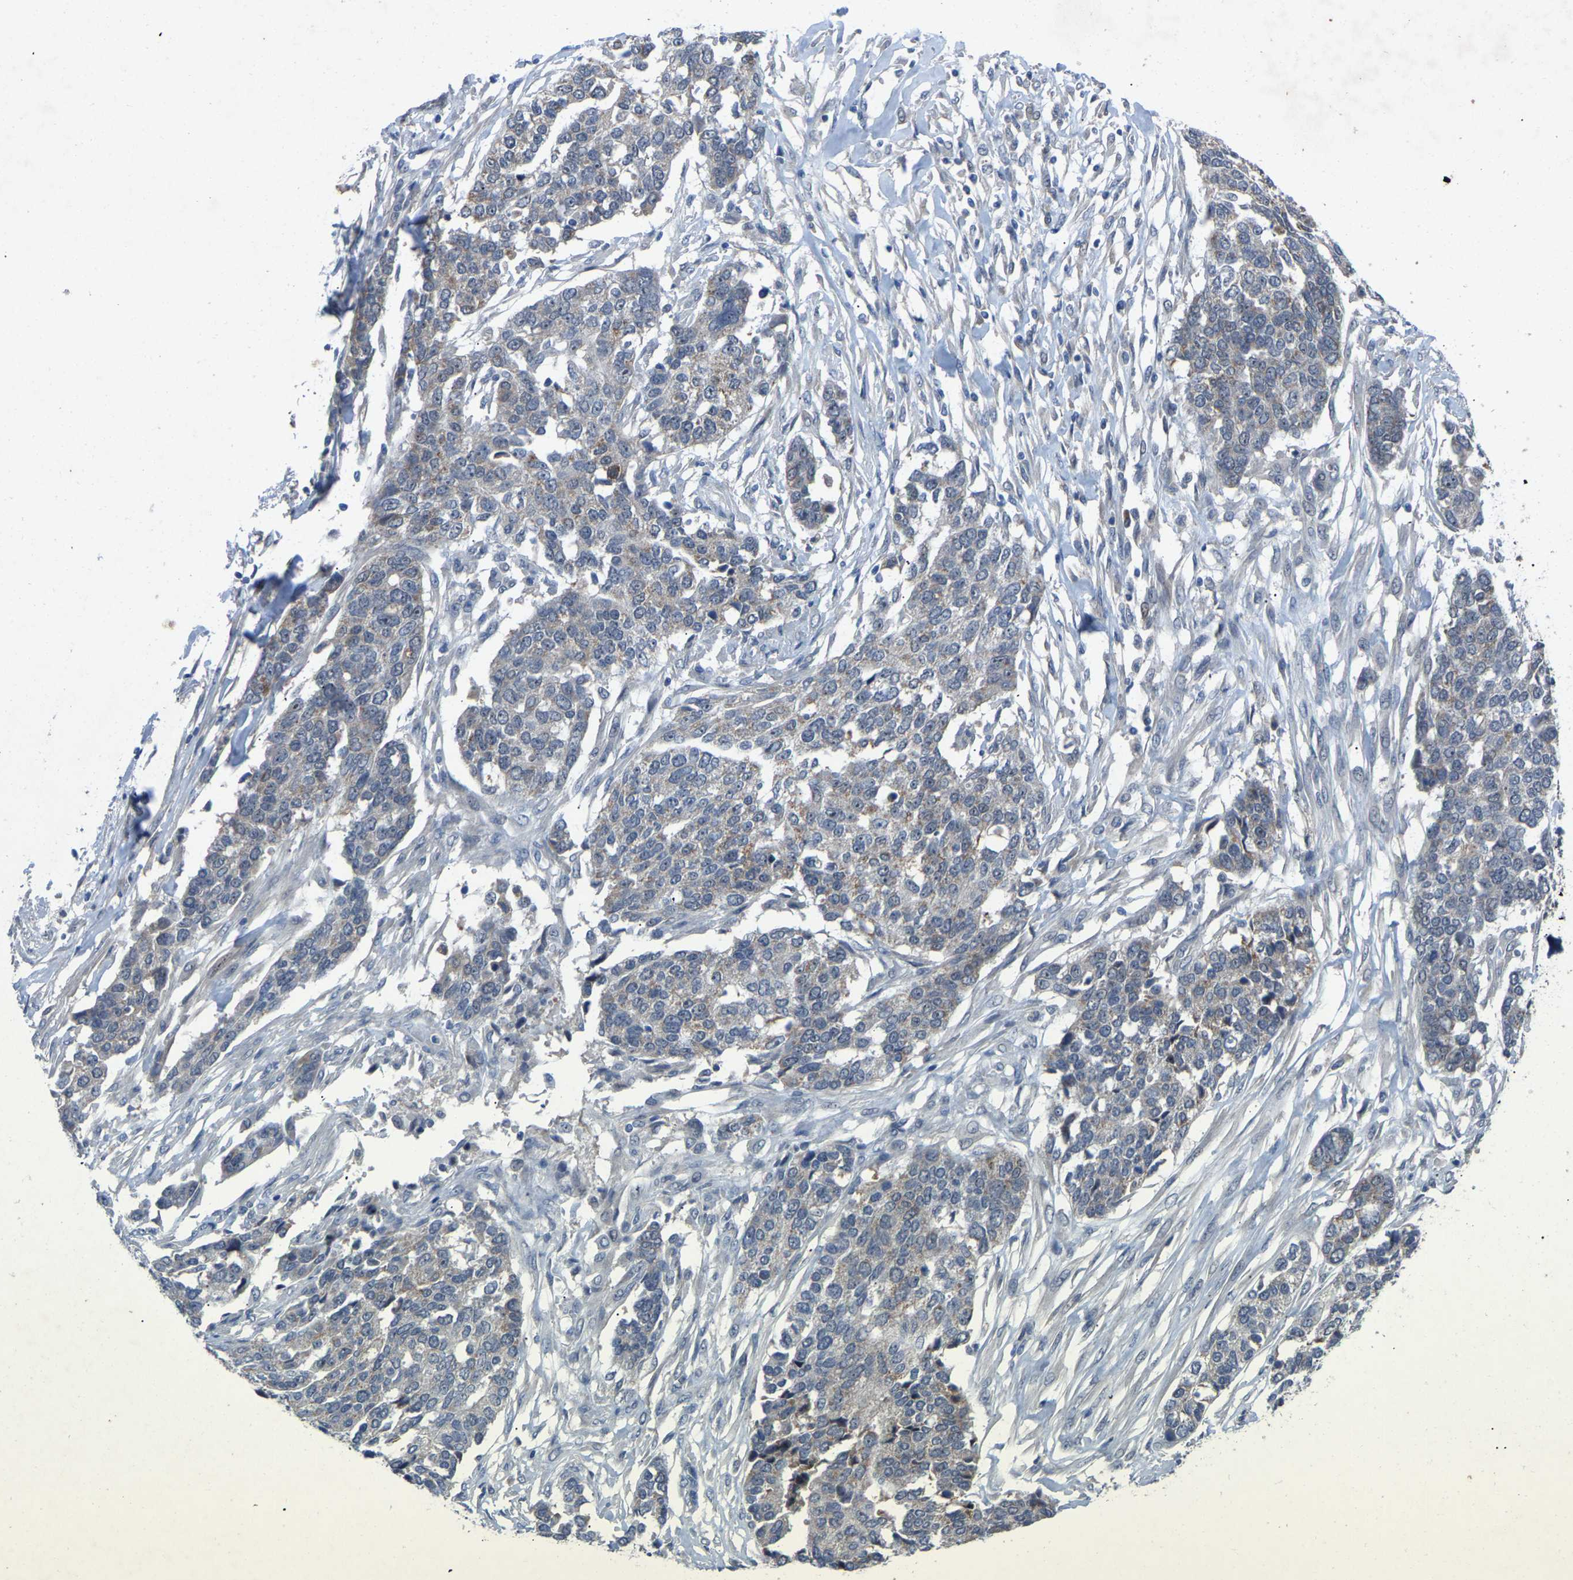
{"staining": {"intensity": "negative", "quantity": "none", "location": "none"}, "tissue": "ovarian cancer", "cell_type": "Tumor cells", "image_type": "cancer", "snomed": [{"axis": "morphology", "description": "Cystadenocarcinoma, serous, NOS"}, {"axis": "topography", "description": "Ovary"}], "caption": "High power microscopy image of an immunohistochemistry micrograph of serous cystadenocarcinoma (ovarian), revealing no significant staining in tumor cells.", "gene": "FHIT", "patient": {"sex": "female", "age": 44}}